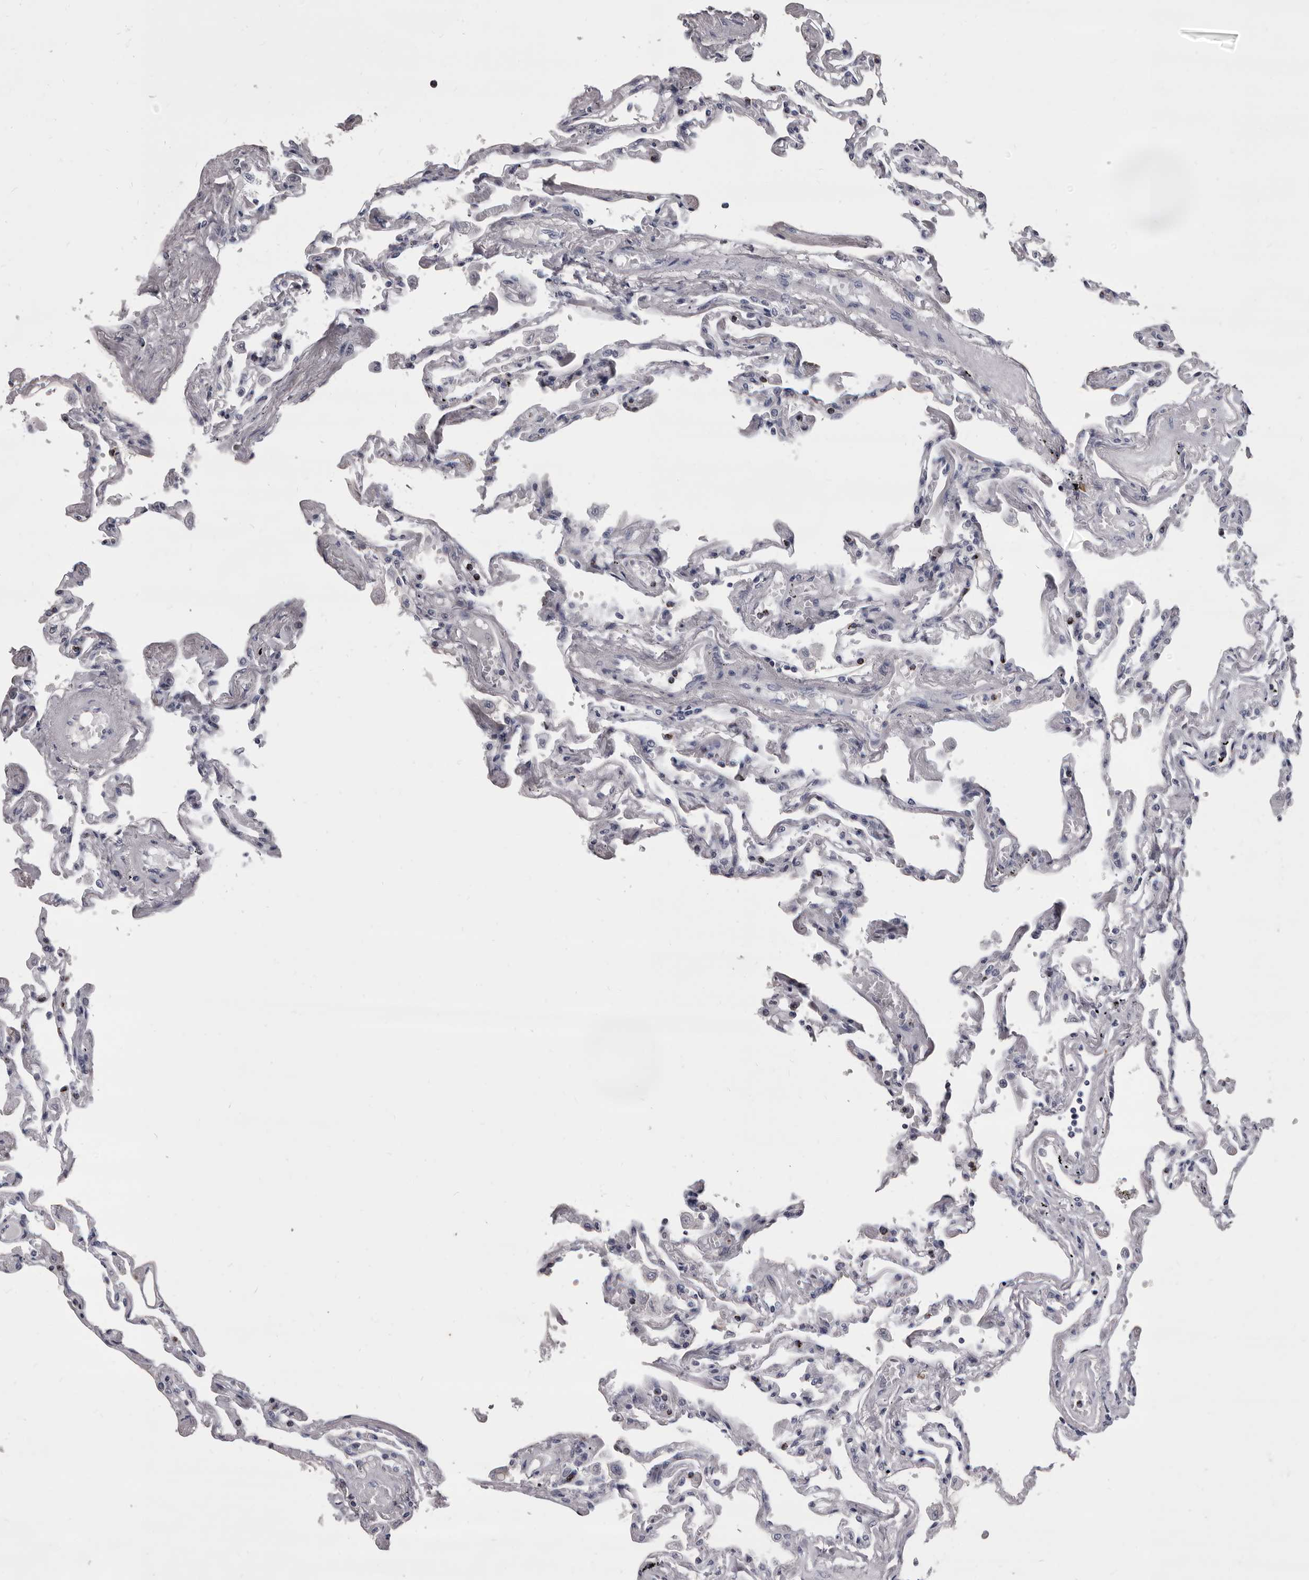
{"staining": {"intensity": "negative", "quantity": "none", "location": "none"}, "tissue": "lung", "cell_type": "Alveolar cells", "image_type": "normal", "snomed": [{"axis": "morphology", "description": "Normal tissue, NOS"}, {"axis": "topography", "description": "Lung"}], "caption": "The histopathology image reveals no staining of alveolar cells in unremarkable lung.", "gene": "GZMH", "patient": {"sex": "female", "age": 67}}